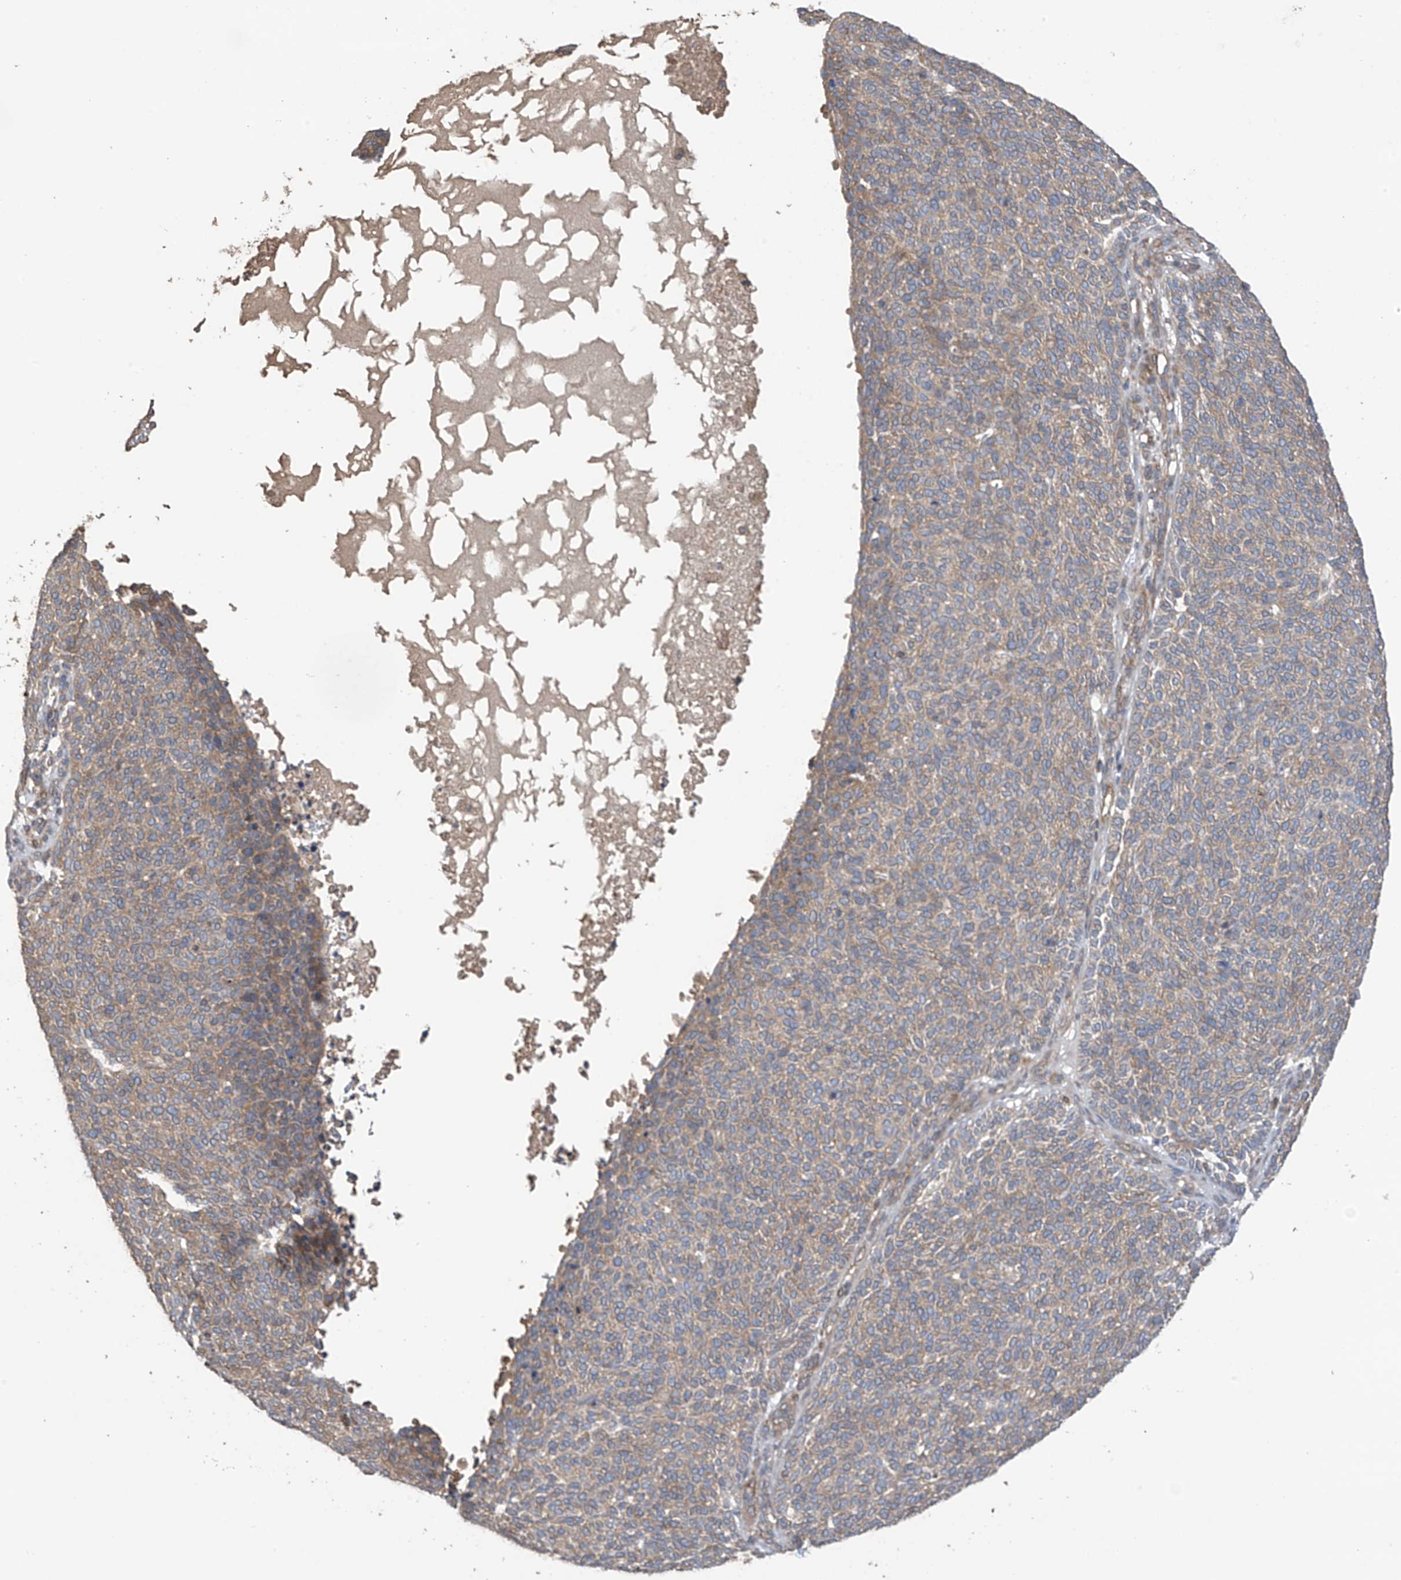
{"staining": {"intensity": "moderate", "quantity": ">75%", "location": "cytoplasmic/membranous"}, "tissue": "skin cancer", "cell_type": "Tumor cells", "image_type": "cancer", "snomed": [{"axis": "morphology", "description": "Squamous cell carcinoma, NOS"}, {"axis": "topography", "description": "Skin"}], "caption": "Immunohistochemical staining of skin cancer exhibits medium levels of moderate cytoplasmic/membranous protein positivity in approximately >75% of tumor cells. (Brightfield microscopy of DAB IHC at high magnification).", "gene": "PHACTR4", "patient": {"sex": "female", "age": 90}}